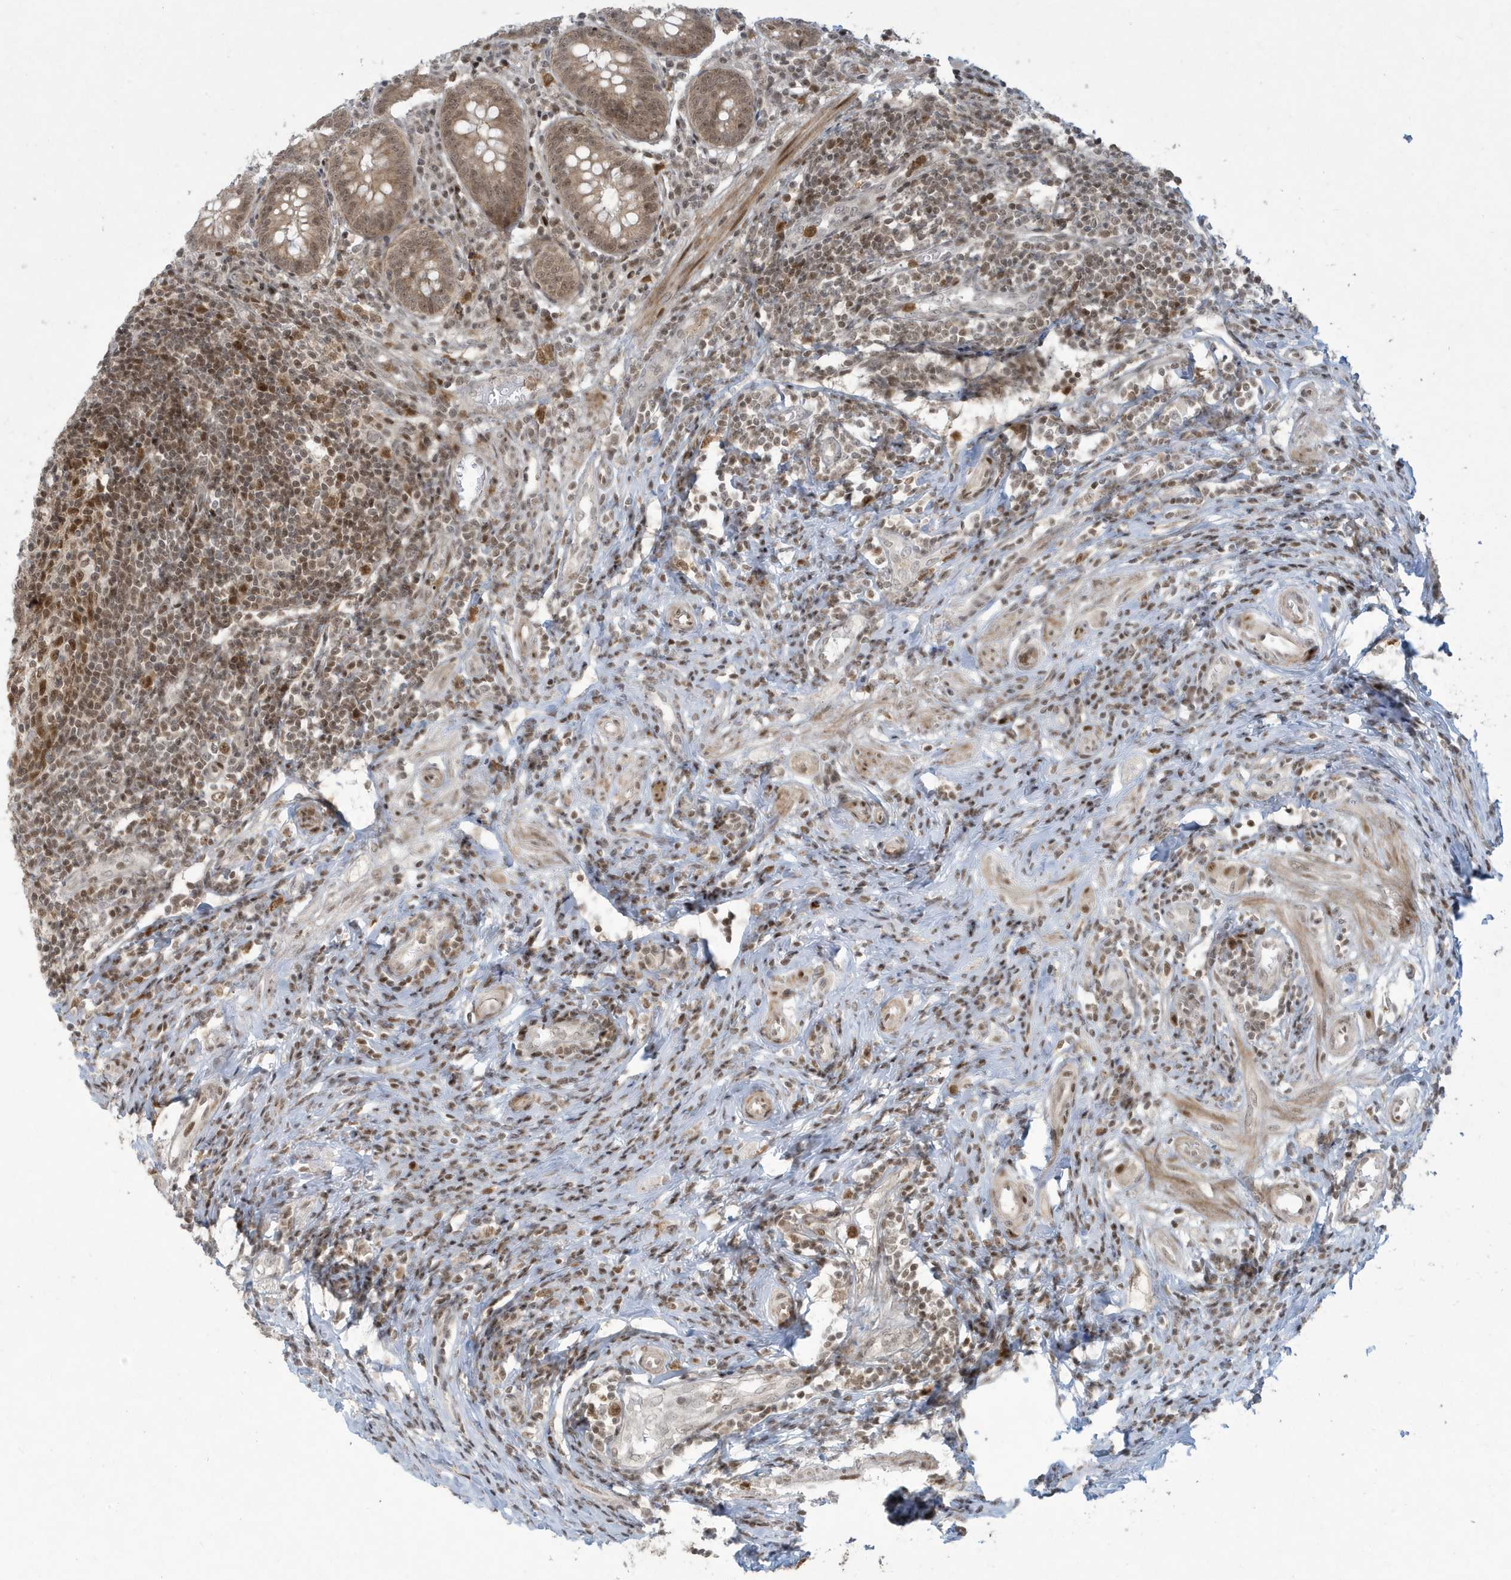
{"staining": {"intensity": "moderate", "quantity": ">75%", "location": "cytoplasmic/membranous,nuclear"}, "tissue": "appendix", "cell_type": "Glandular cells", "image_type": "normal", "snomed": [{"axis": "morphology", "description": "Normal tissue, NOS"}, {"axis": "topography", "description": "Appendix"}], "caption": "Human appendix stained with a brown dye reveals moderate cytoplasmic/membranous,nuclear positive positivity in approximately >75% of glandular cells.", "gene": "C1orf52", "patient": {"sex": "female", "age": 54}}